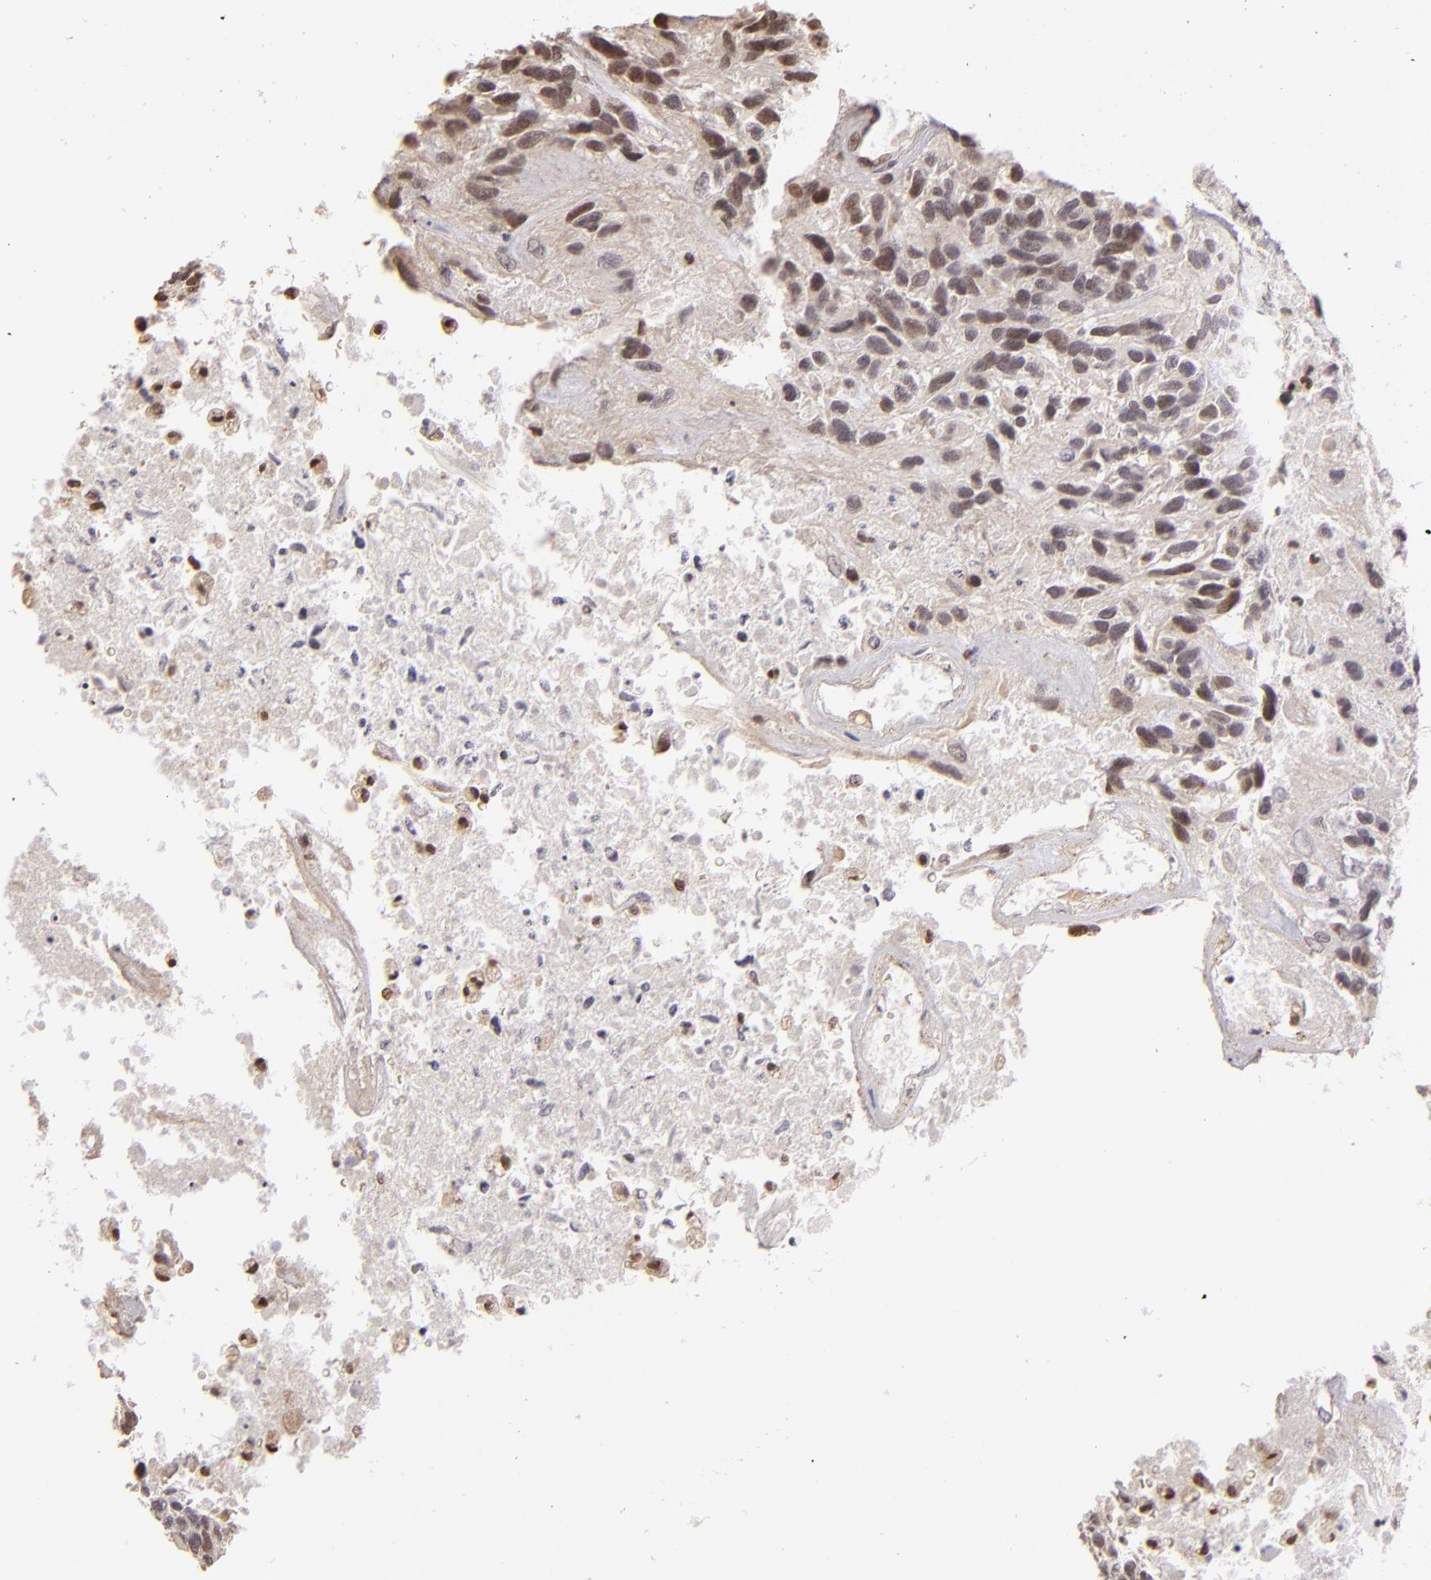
{"staining": {"intensity": "weak", "quantity": "<25%", "location": "nuclear"}, "tissue": "glioma", "cell_type": "Tumor cells", "image_type": "cancer", "snomed": [{"axis": "morphology", "description": "Glioma, malignant, High grade"}, {"axis": "topography", "description": "Brain"}], "caption": "A photomicrograph of human glioma is negative for staining in tumor cells.", "gene": "RARB", "patient": {"sex": "male", "age": 77}}